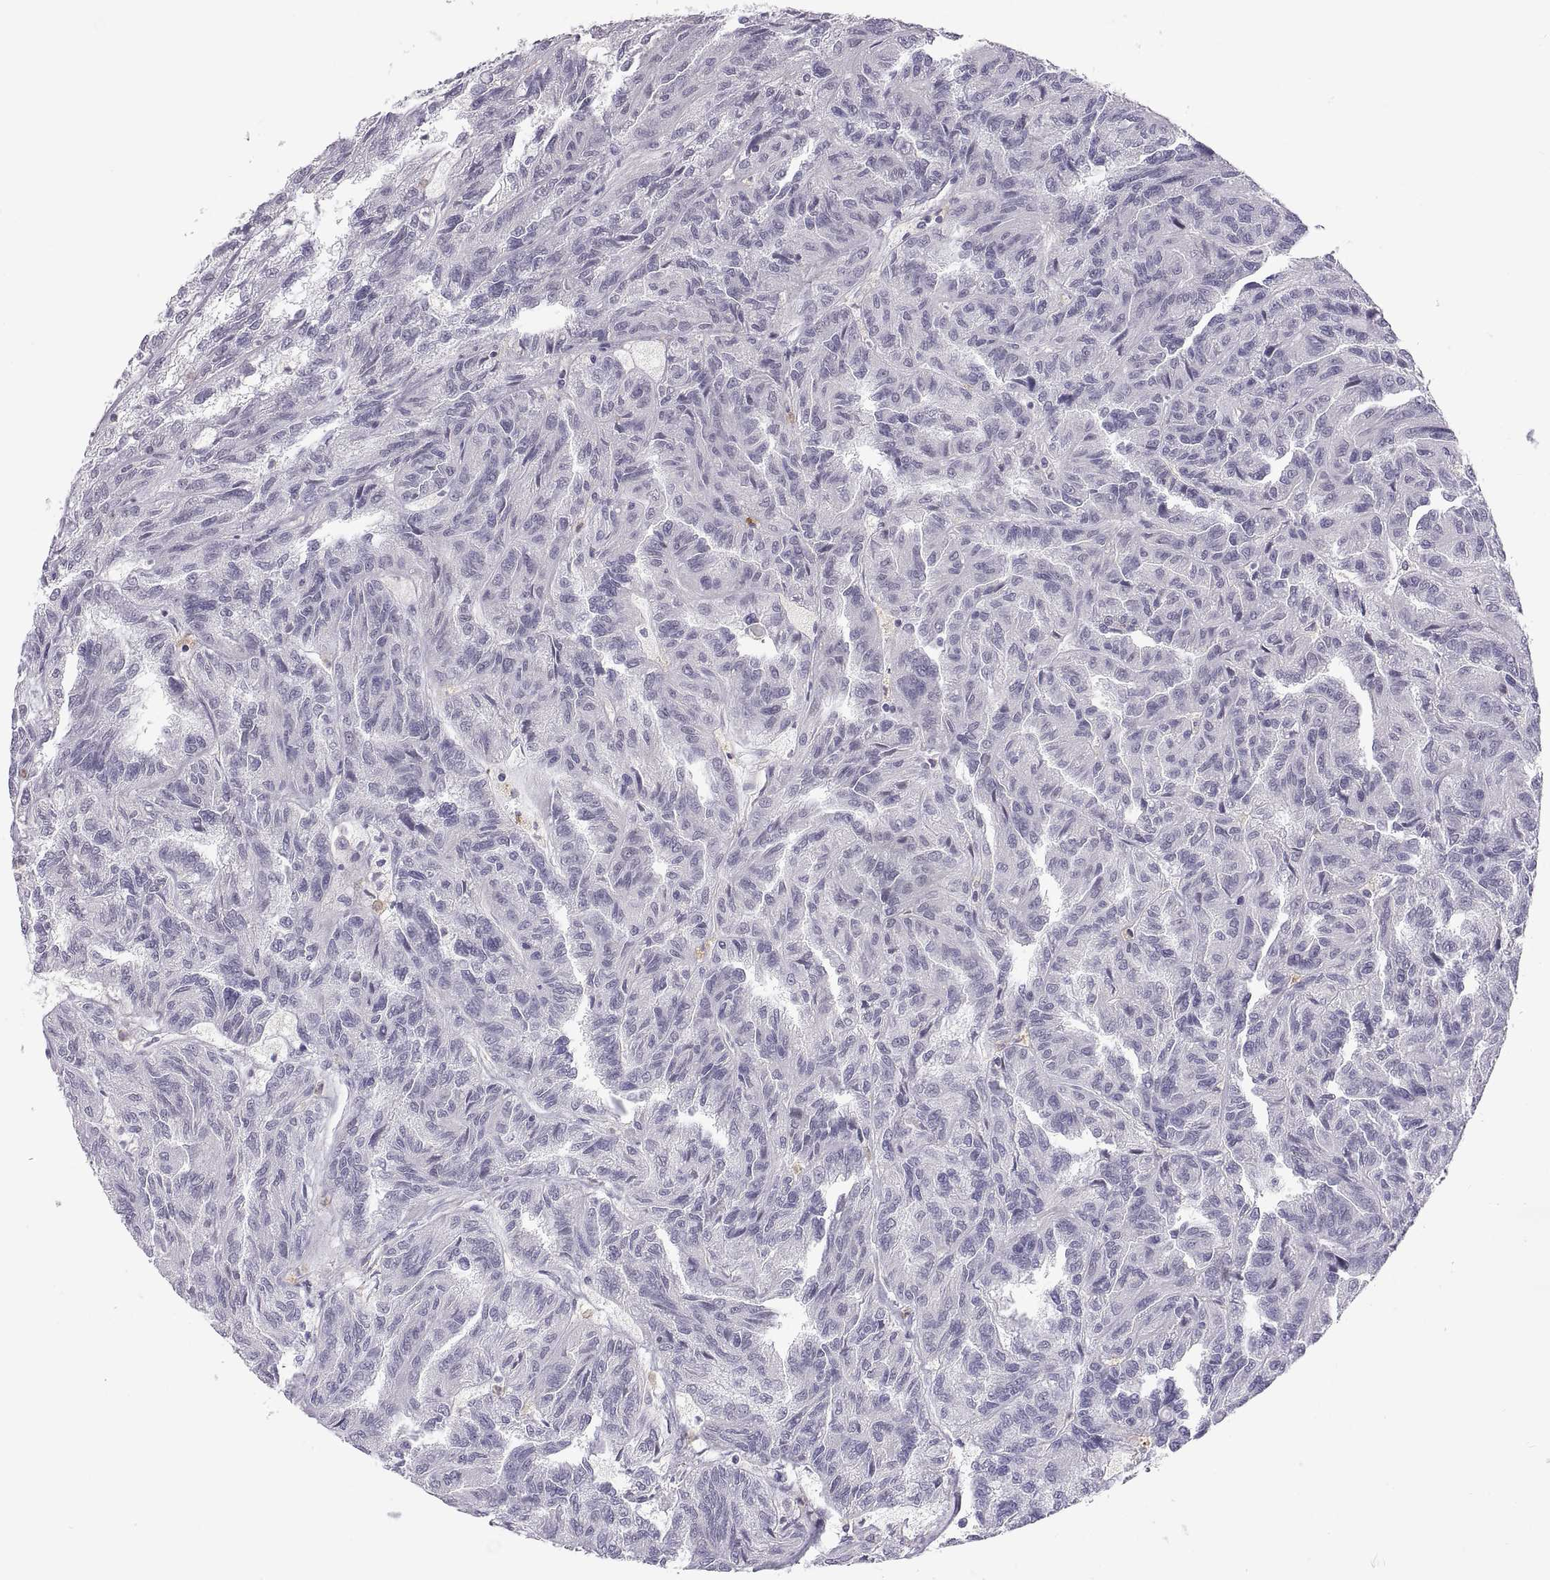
{"staining": {"intensity": "negative", "quantity": "none", "location": "none"}, "tissue": "renal cancer", "cell_type": "Tumor cells", "image_type": "cancer", "snomed": [{"axis": "morphology", "description": "Adenocarcinoma, NOS"}, {"axis": "topography", "description": "Kidney"}], "caption": "A photomicrograph of renal cancer (adenocarcinoma) stained for a protein reveals no brown staining in tumor cells.", "gene": "RGS19", "patient": {"sex": "male", "age": 79}}